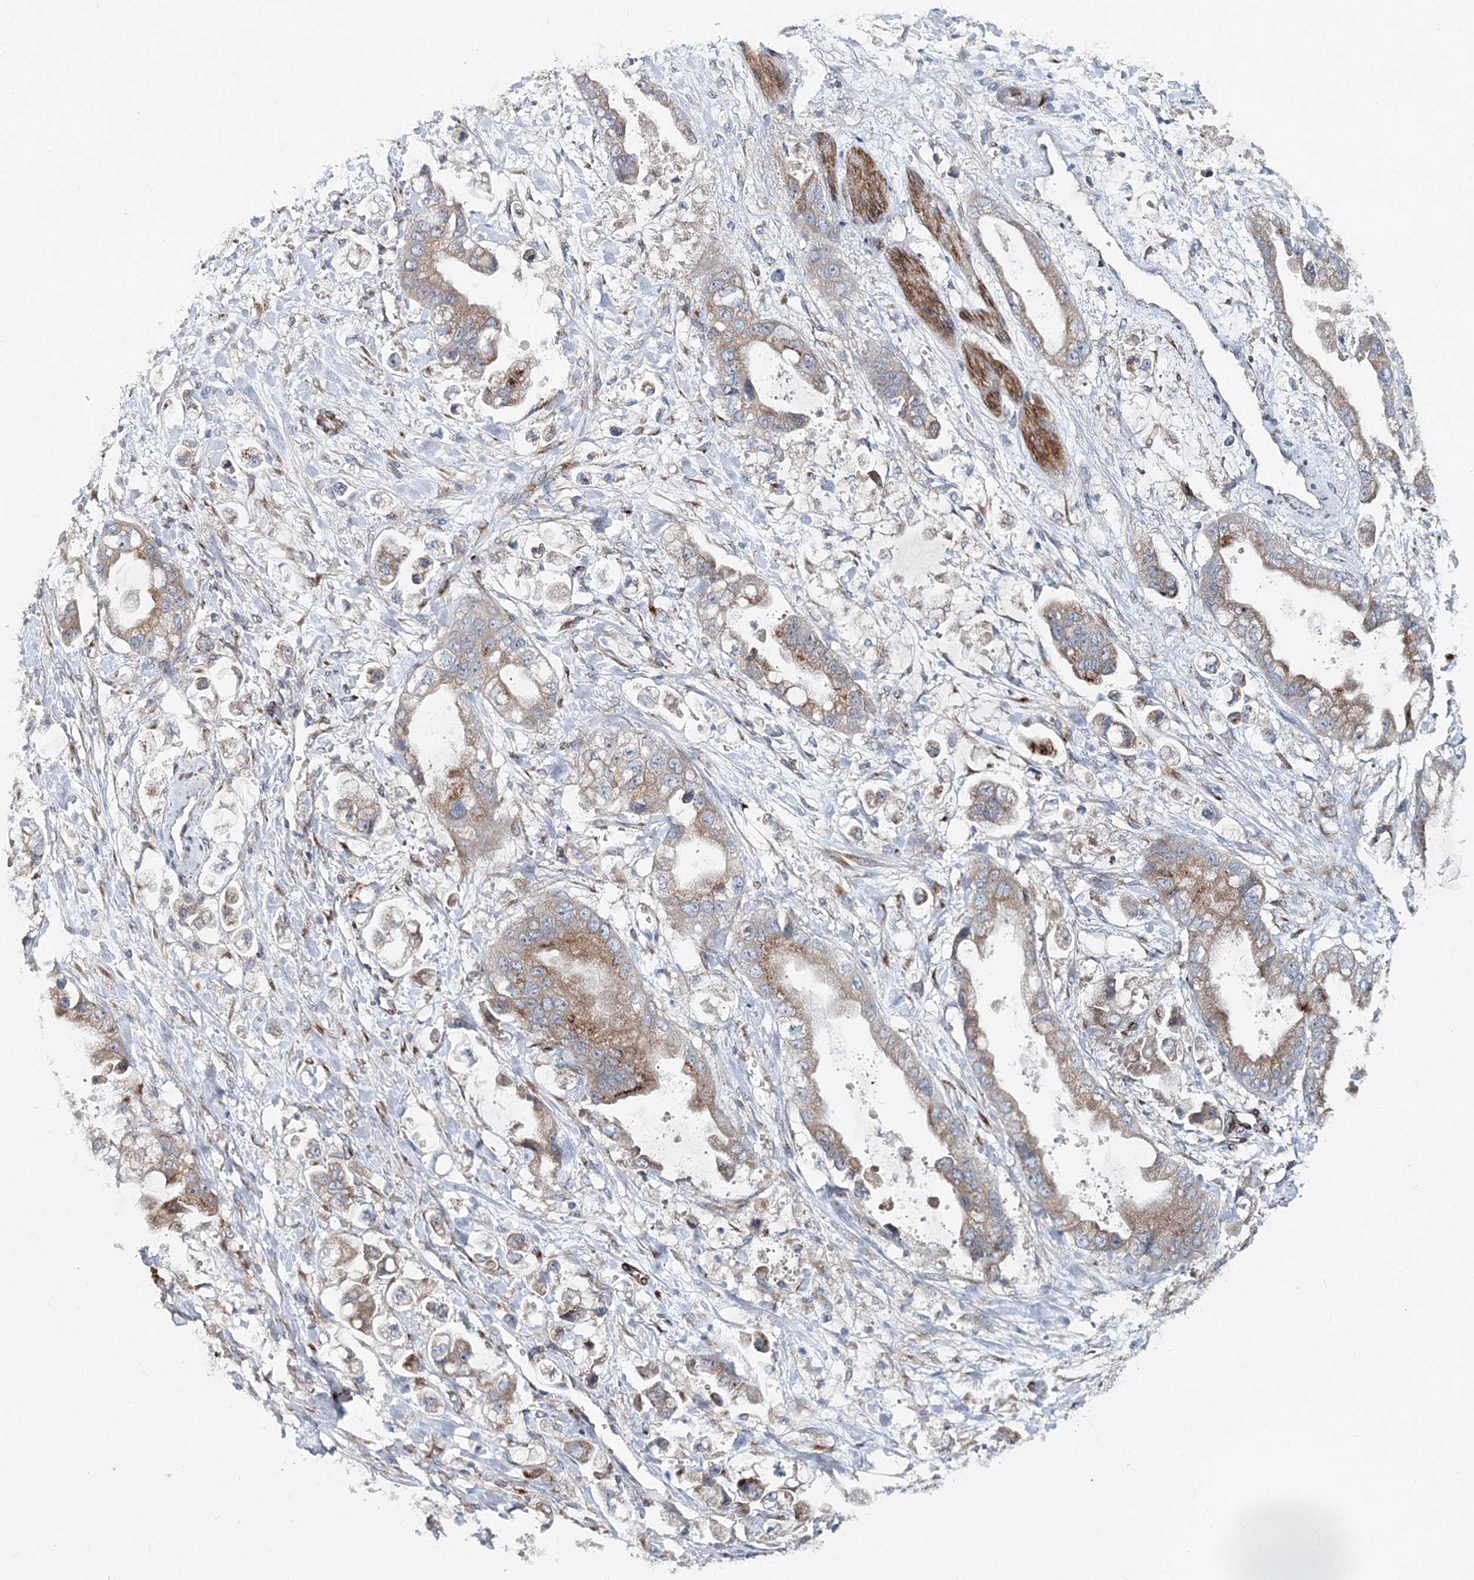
{"staining": {"intensity": "weak", "quantity": ">75%", "location": "cytoplasmic/membranous"}, "tissue": "stomach cancer", "cell_type": "Tumor cells", "image_type": "cancer", "snomed": [{"axis": "morphology", "description": "Adenocarcinoma, NOS"}, {"axis": "topography", "description": "Stomach"}], "caption": "Weak cytoplasmic/membranous staining for a protein is appreciated in approximately >75% of tumor cells of adenocarcinoma (stomach) using immunohistochemistry (IHC).", "gene": "NBAS", "patient": {"sex": "male", "age": 62}}